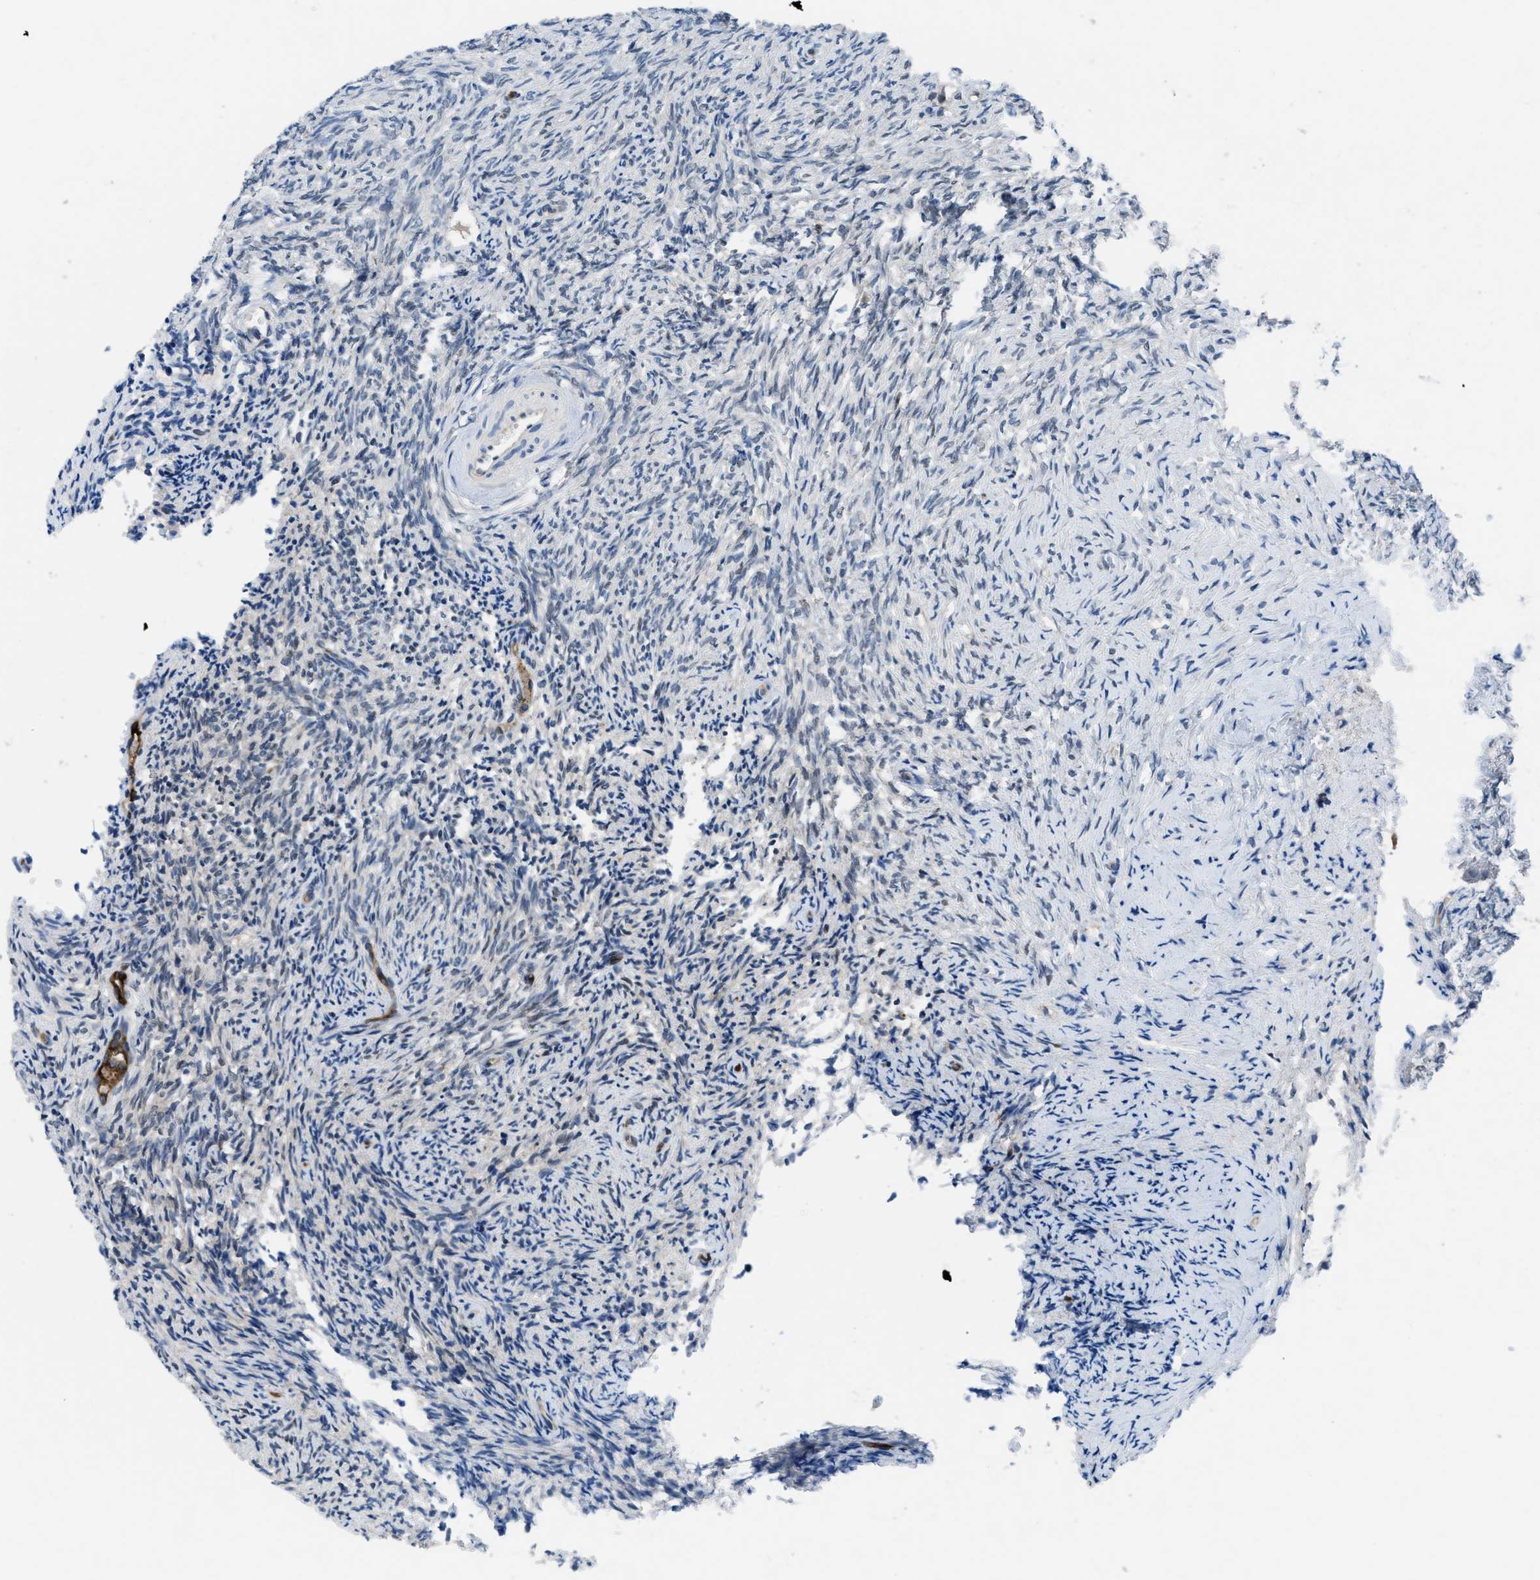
{"staining": {"intensity": "moderate", "quantity": "<25%", "location": "nuclear"}, "tissue": "ovary", "cell_type": "Ovarian stroma cells", "image_type": "normal", "snomed": [{"axis": "morphology", "description": "Normal tissue, NOS"}, {"axis": "topography", "description": "Ovary"}], "caption": "High-magnification brightfield microscopy of benign ovary stained with DAB (brown) and counterstained with hematoxylin (blue). ovarian stroma cells exhibit moderate nuclear staining is appreciated in approximately<25% of cells.", "gene": "PGR", "patient": {"sex": "female", "age": 41}}